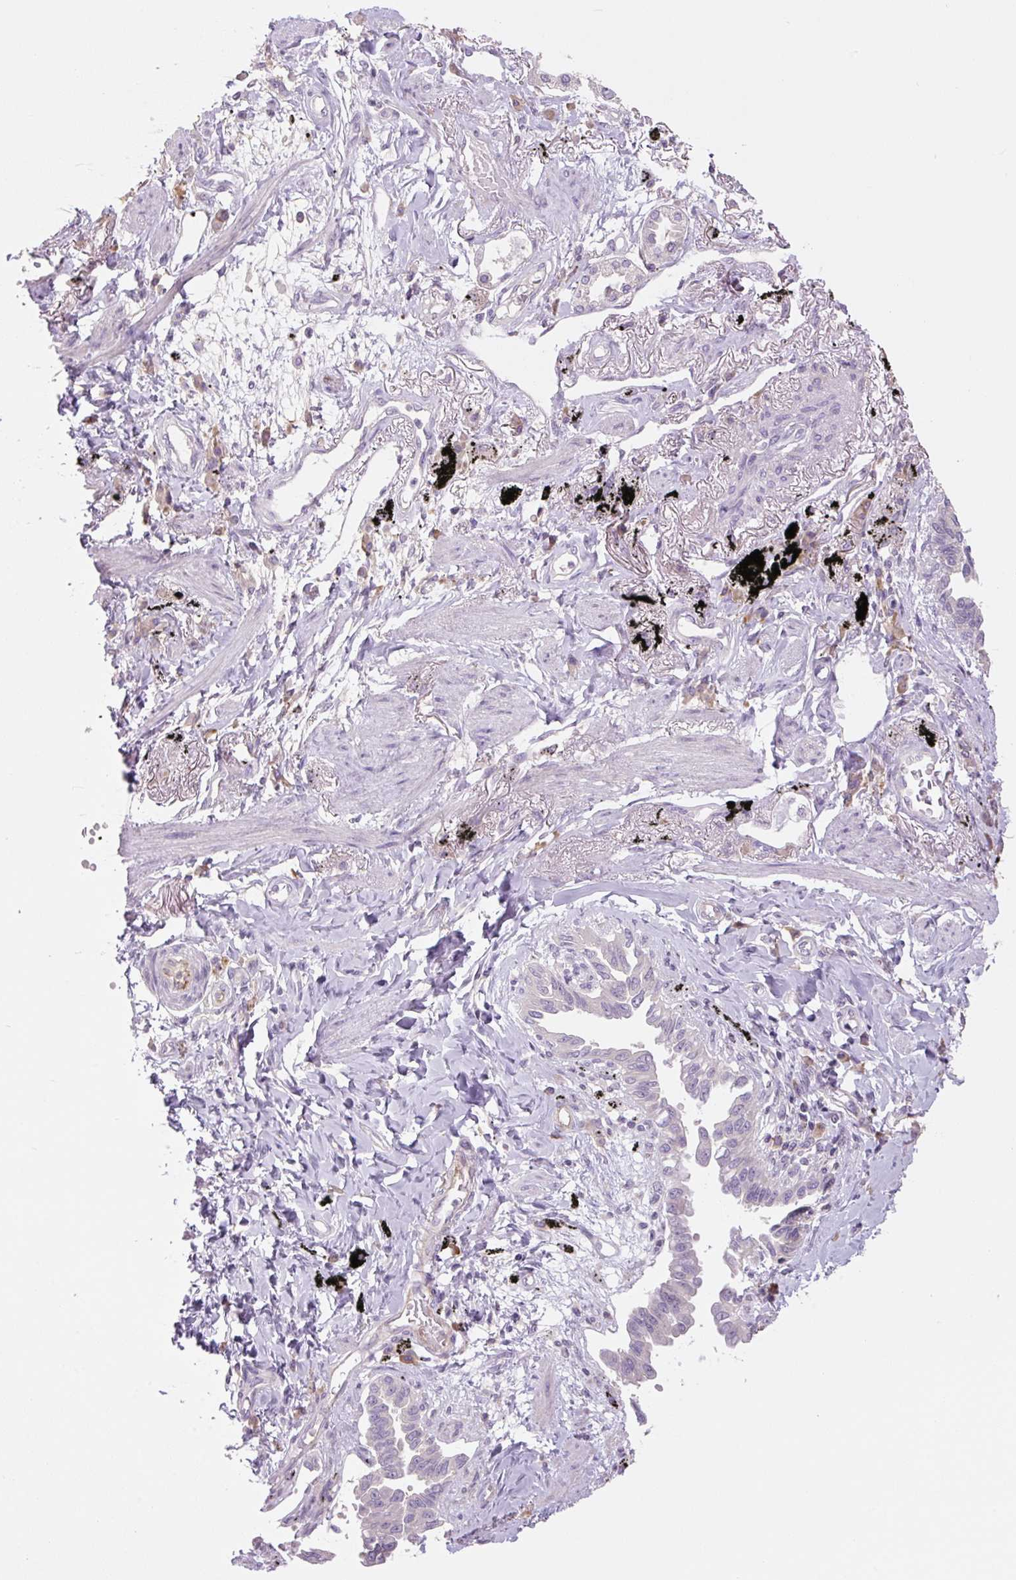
{"staining": {"intensity": "negative", "quantity": "none", "location": "none"}, "tissue": "lung cancer", "cell_type": "Tumor cells", "image_type": "cancer", "snomed": [{"axis": "morphology", "description": "Adenocarcinoma, NOS"}, {"axis": "topography", "description": "Lung"}], "caption": "Adenocarcinoma (lung) stained for a protein using immunohistochemistry (IHC) exhibits no positivity tumor cells.", "gene": "TMEM100", "patient": {"sex": "male", "age": 67}}